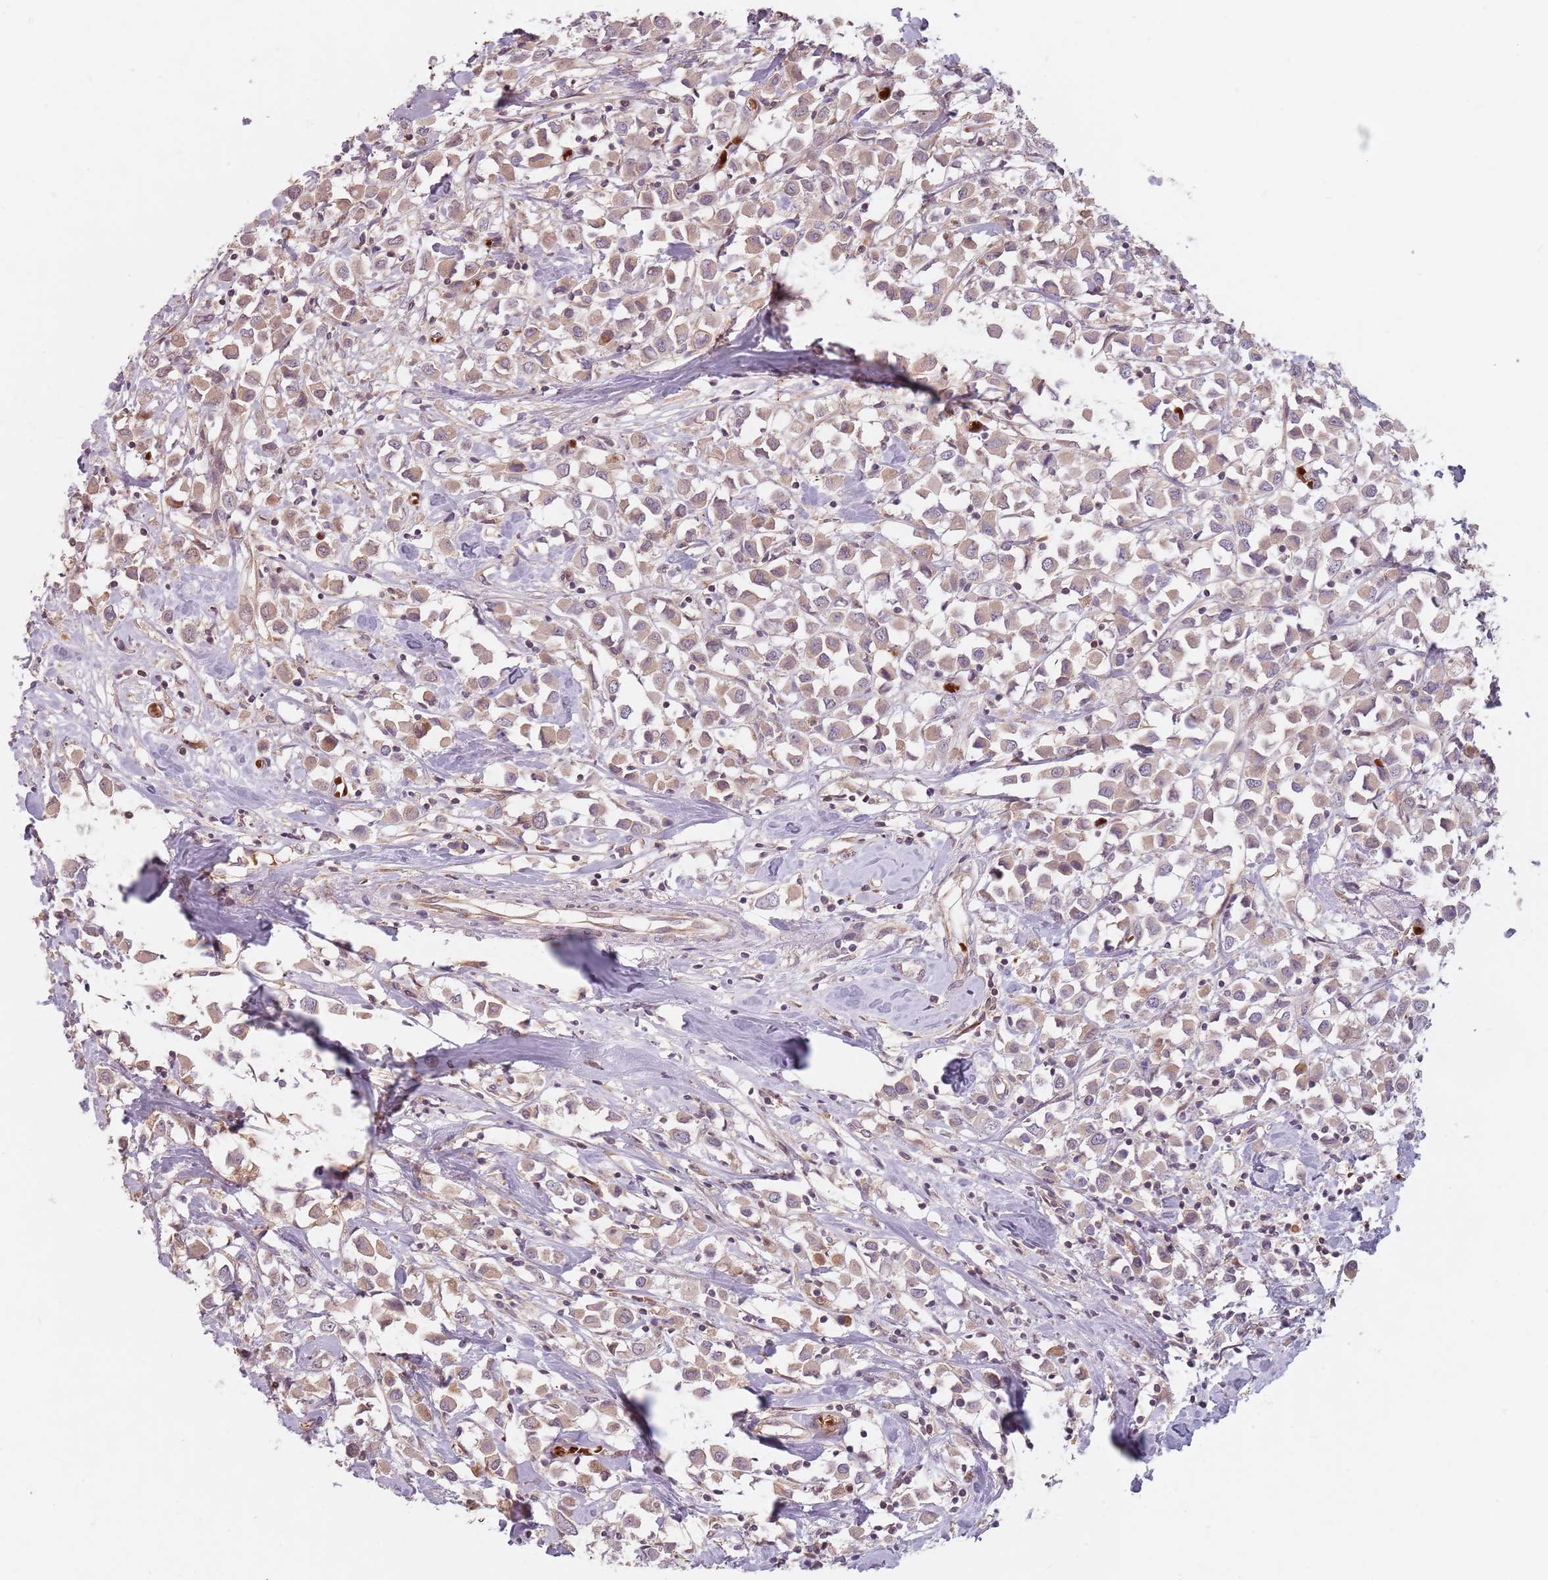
{"staining": {"intensity": "weak", "quantity": ">75%", "location": "cytoplasmic/membranous"}, "tissue": "breast cancer", "cell_type": "Tumor cells", "image_type": "cancer", "snomed": [{"axis": "morphology", "description": "Duct carcinoma"}, {"axis": "topography", "description": "Breast"}], "caption": "Immunohistochemical staining of invasive ductal carcinoma (breast) displays low levels of weak cytoplasmic/membranous staining in approximately >75% of tumor cells.", "gene": "GPR180", "patient": {"sex": "female", "age": 61}}